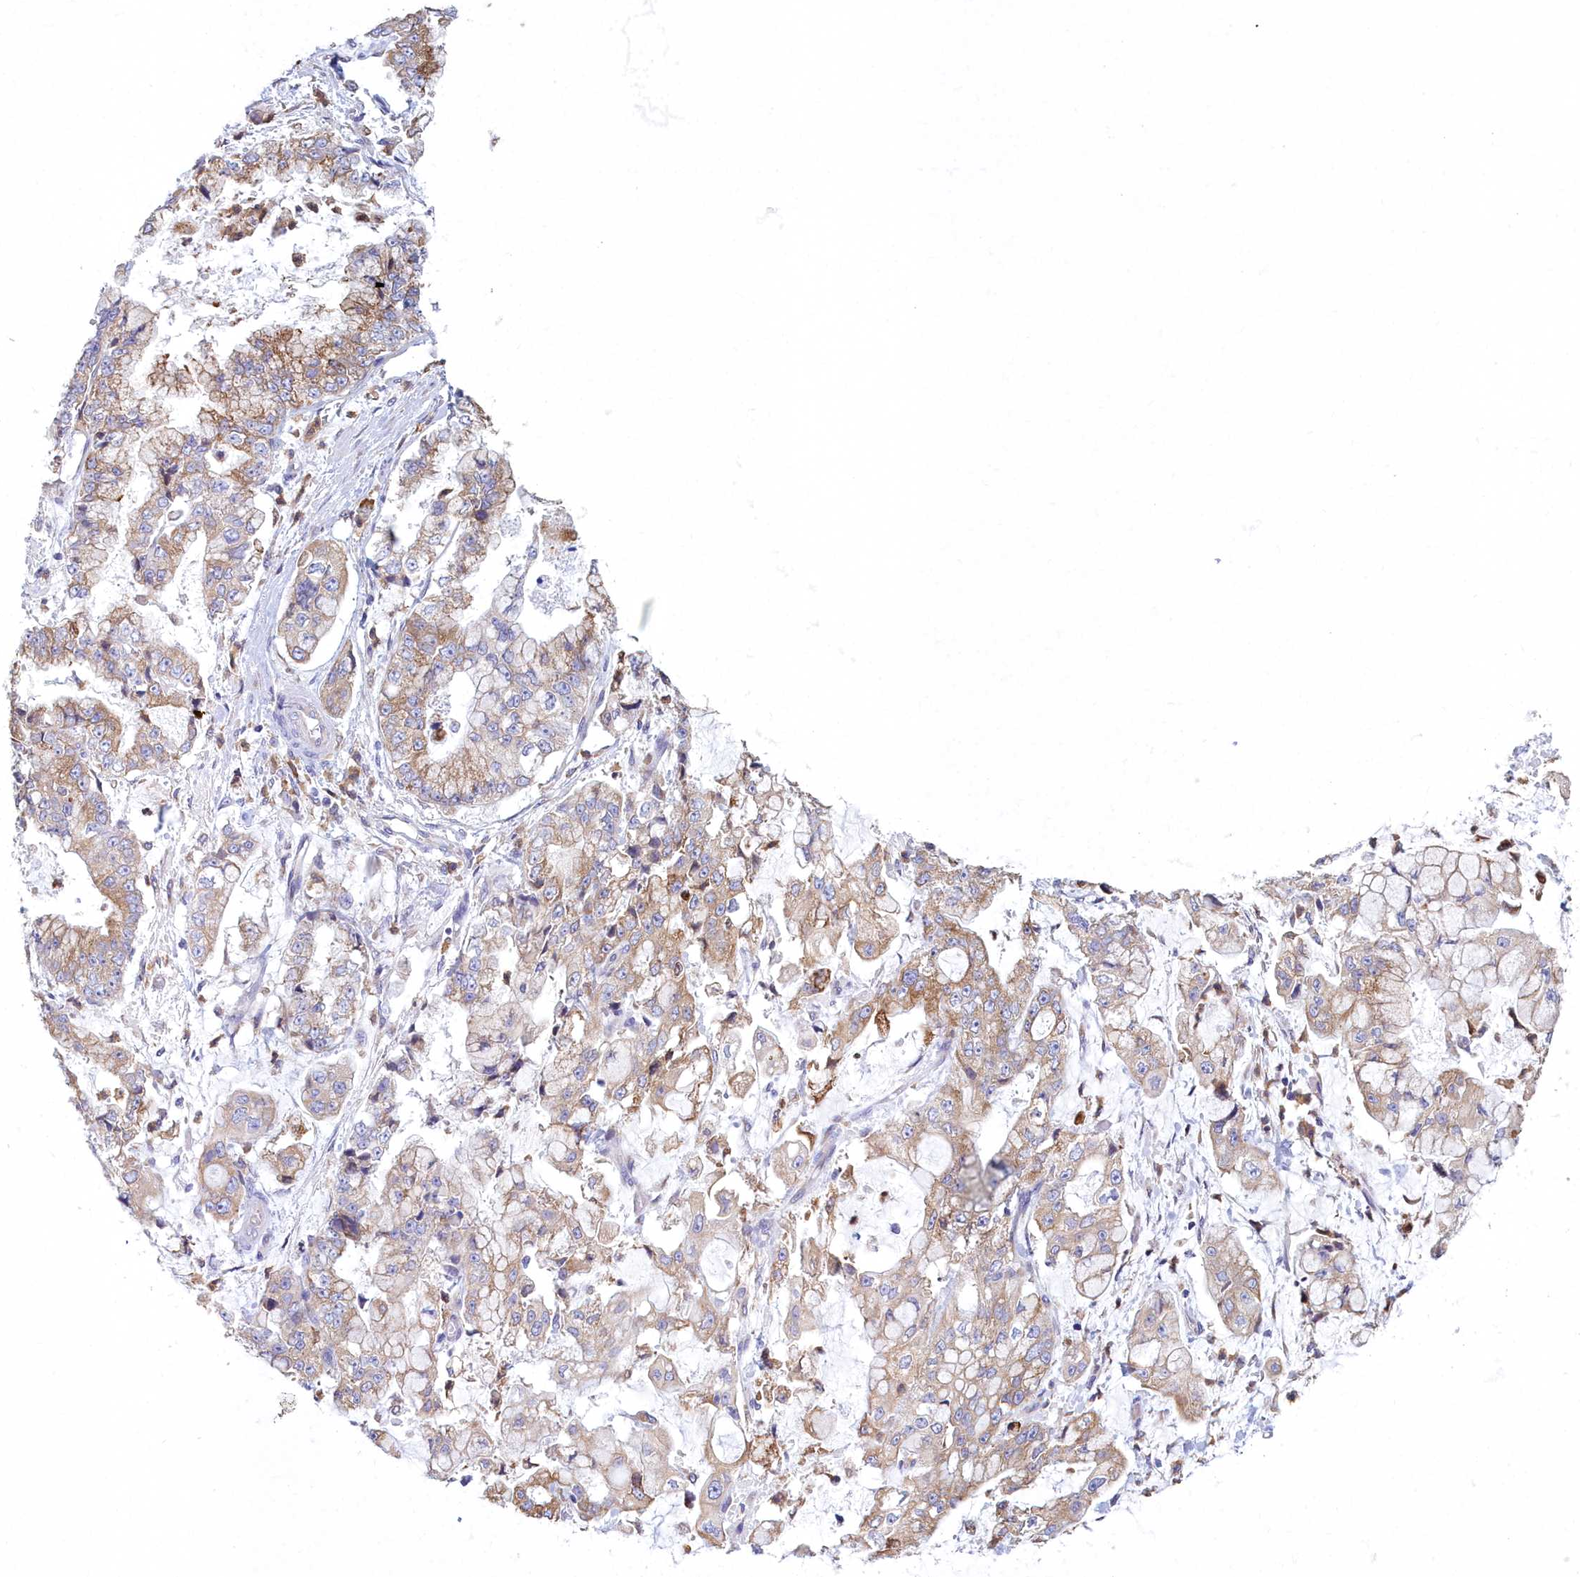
{"staining": {"intensity": "weak", "quantity": "25%-75%", "location": "cytoplasmic/membranous"}, "tissue": "stomach cancer", "cell_type": "Tumor cells", "image_type": "cancer", "snomed": [{"axis": "morphology", "description": "Adenocarcinoma, NOS"}, {"axis": "topography", "description": "Stomach"}], "caption": "Immunohistochemical staining of human stomach cancer (adenocarcinoma) displays low levels of weak cytoplasmic/membranous expression in approximately 25%-75% of tumor cells.", "gene": "HM13", "patient": {"sex": "male", "age": 76}}